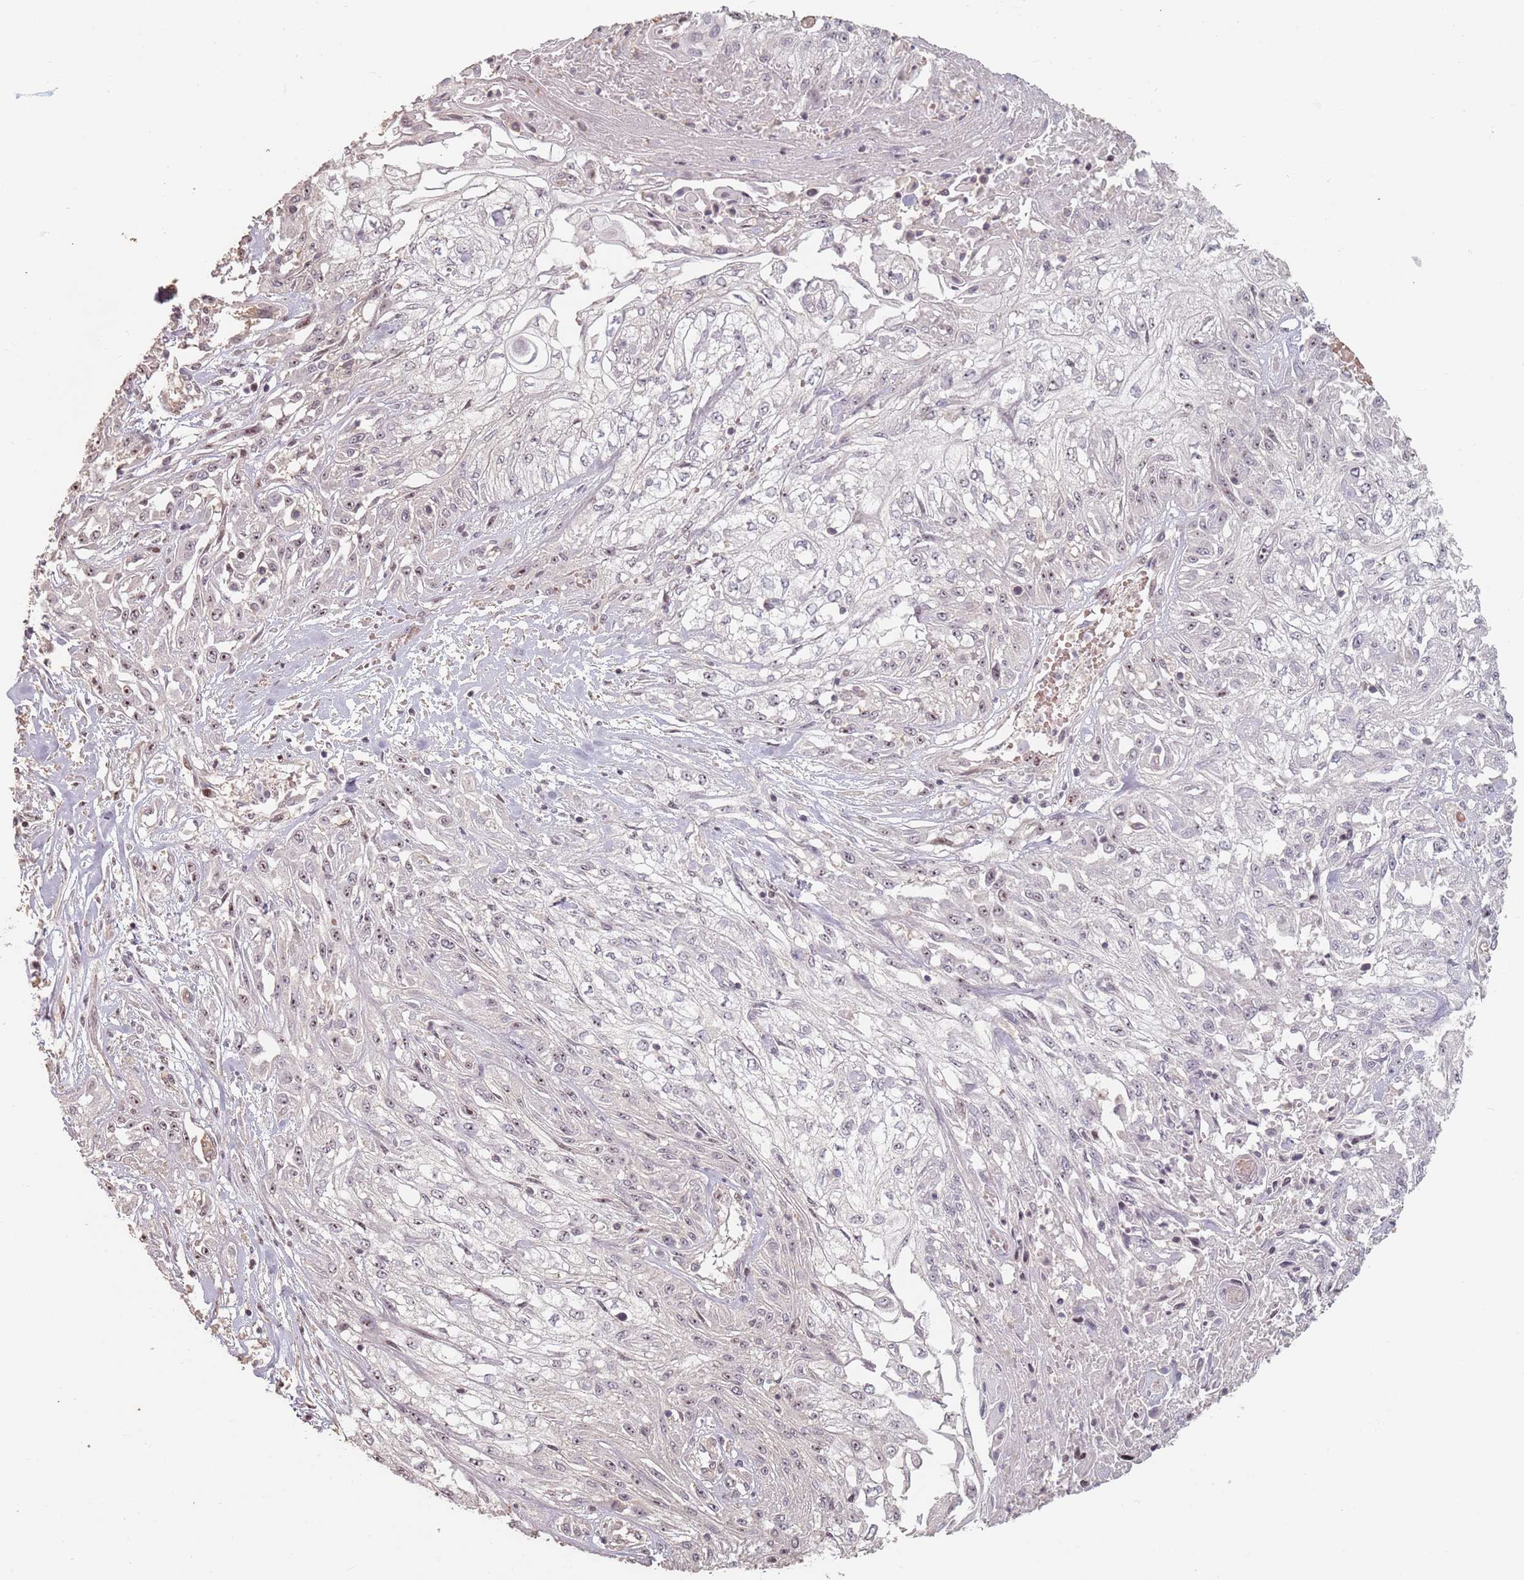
{"staining": {"intensity": "weak", "quantity": "<25%", "location": "nuclear"}, "tissue": "skin cancer", "cell_type": "Tumor cells", "image_type": "cancer", "snomed": [{"axis": "morphology", "description": "Squamous cell carcinoma, NOS"}, {"axis": "morphology", "description": "Squamous cell carcinoma, metastatic, NOS"}, {"axis": "topography", "description": "Skin"}, {"axis": "topography", "description": "Lymph node"}], "caption": "There is no significant expression in tumor cells of skin cancer (squamous cell carcinoma).", "gene": "ADTRP", "patient": {"sex": "male", "age": 75}}